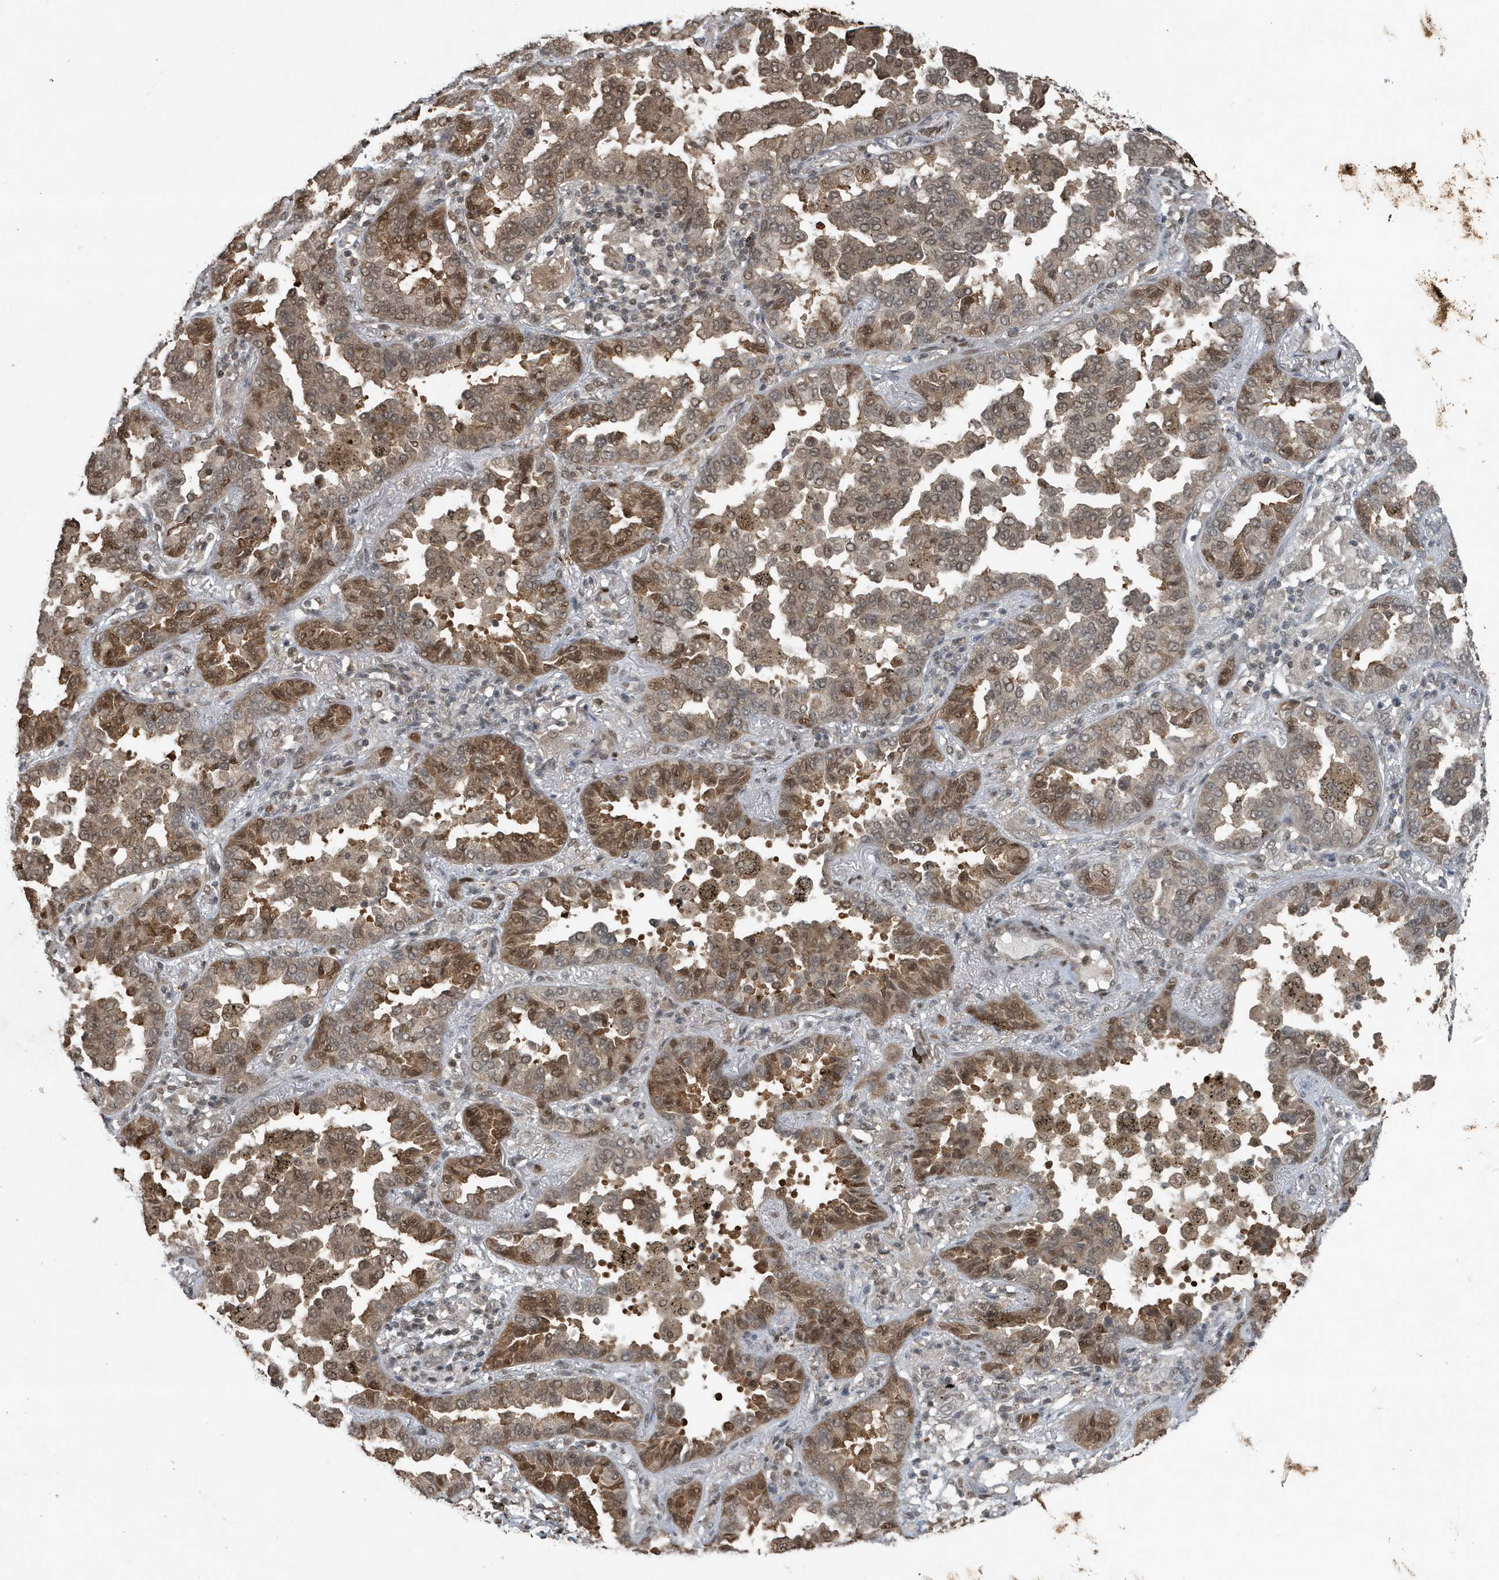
{"staining": {"intensity": "moderate", "quantity": ">75%", "location": "cytoplasmic/membranous,nuclear"}, "tissue": "lung cancer", "cell_type": "Tumor cells", "image_type": "cancer", "snomed": [{"axis": "morphology", "description": "Normal tissue, NOS"}, {"axis": "morphology", "description": "Adenocarcinoma, NOS"}, {"axis": "topography", "description": "Lung"}], "caption": "Immunohistochemistry micrograph of neoplastic tissue: human lung cancer stained using immunohistochemistry reveals medium levels of moderate protein expression localized specifically in the cytoplasmic/membranous and nuclear of tumor cells, appearing as a cytoplasmic/membranous and nuclear brown color.", "gene": "HSPA1A", "patient": {"sex": "male", "age": 59}}